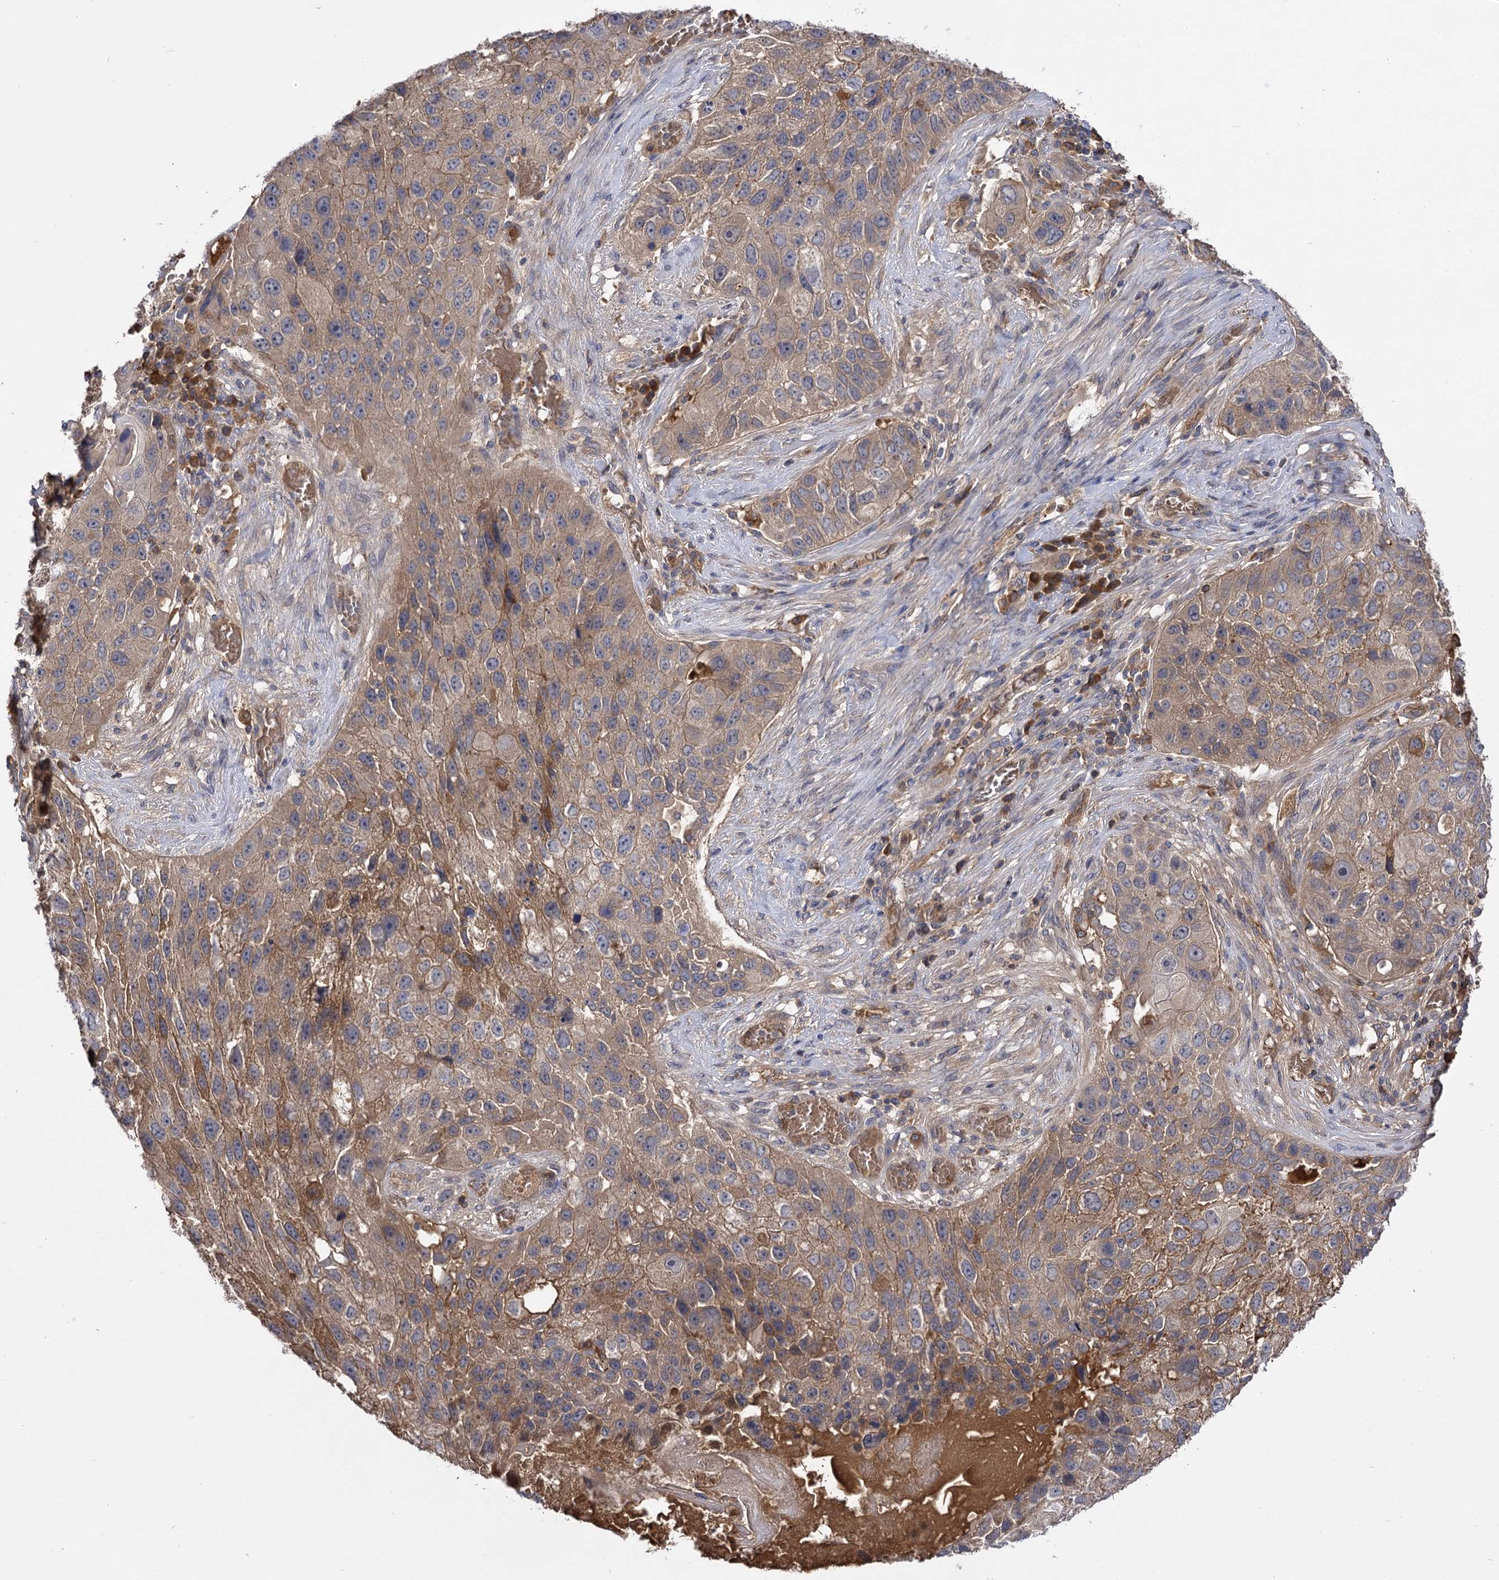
{"staining": {"intensity": "weak", "quantity": ">75%", "location": "cytoplasmic/membranous"}, "tissue": "lung cancer", "cell_type": "Tumor cells", "image_type": "cancer", "snomed": [{"axis": "morphology", "description": "Squamous cell carcinoma, NOS"}, {"axis": "topography", "description": "Lung"}], "caption": "Human lung cancer stained with a protein marker reveals weak staining in tumor cells.", "gene": "USP50", "patient": {"sex": "male", "age": 61}}